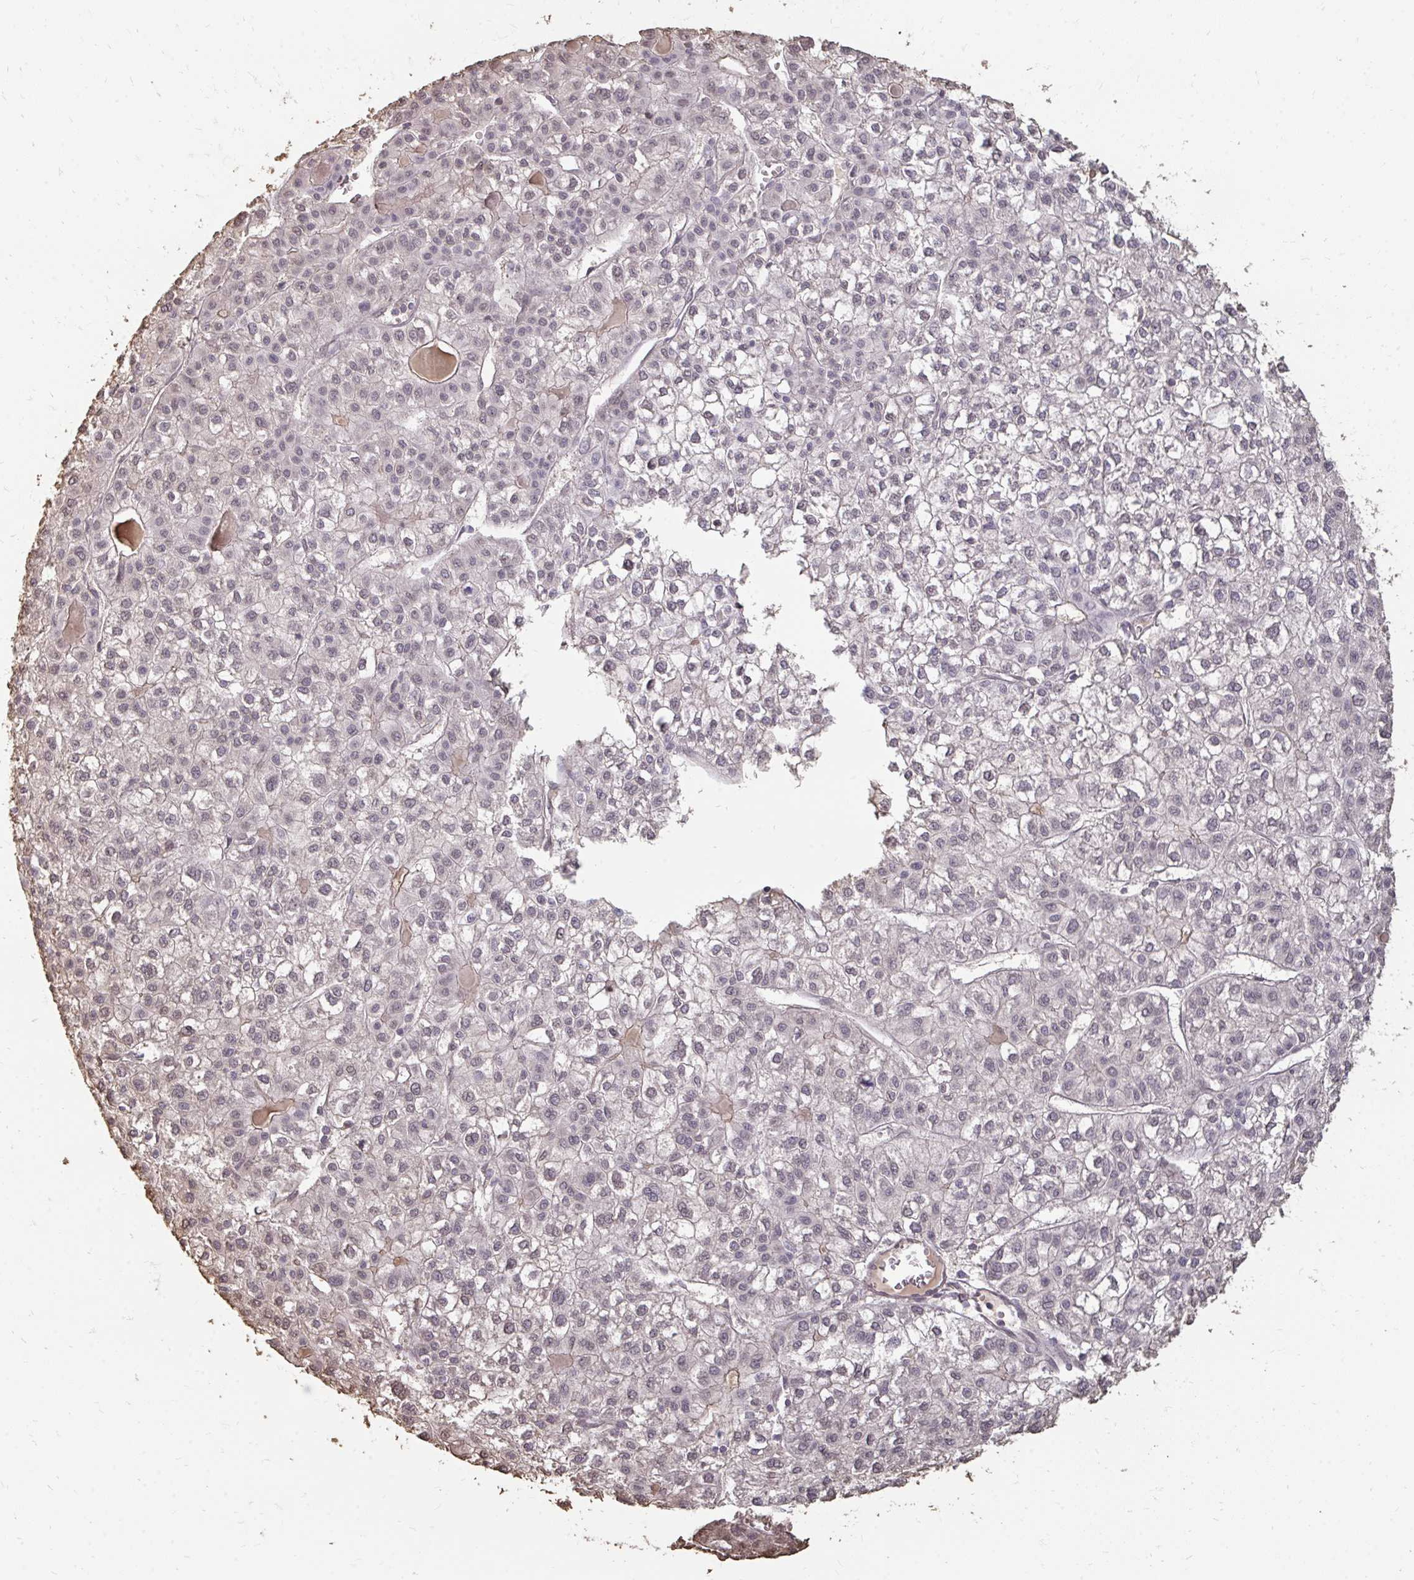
{"staining": {"intensity": "negative", "quantity": "none", "location": "none"}, "tissue": "liver cancer", "cell_type": "Tumor cells", "image_type": "cancer", "snomed": [{"axis": "morphology", "description": "Carcinoma, Hepatocellular, NOS"}, {"axis": "topography", "description": "Liver"}], "caption": "Micrograph shows no significant protein expression in tumor cells of hepatocellular carcinoma (liver).", "gene": "GPC5", "patient": {"sex": "female", "age": 43}}